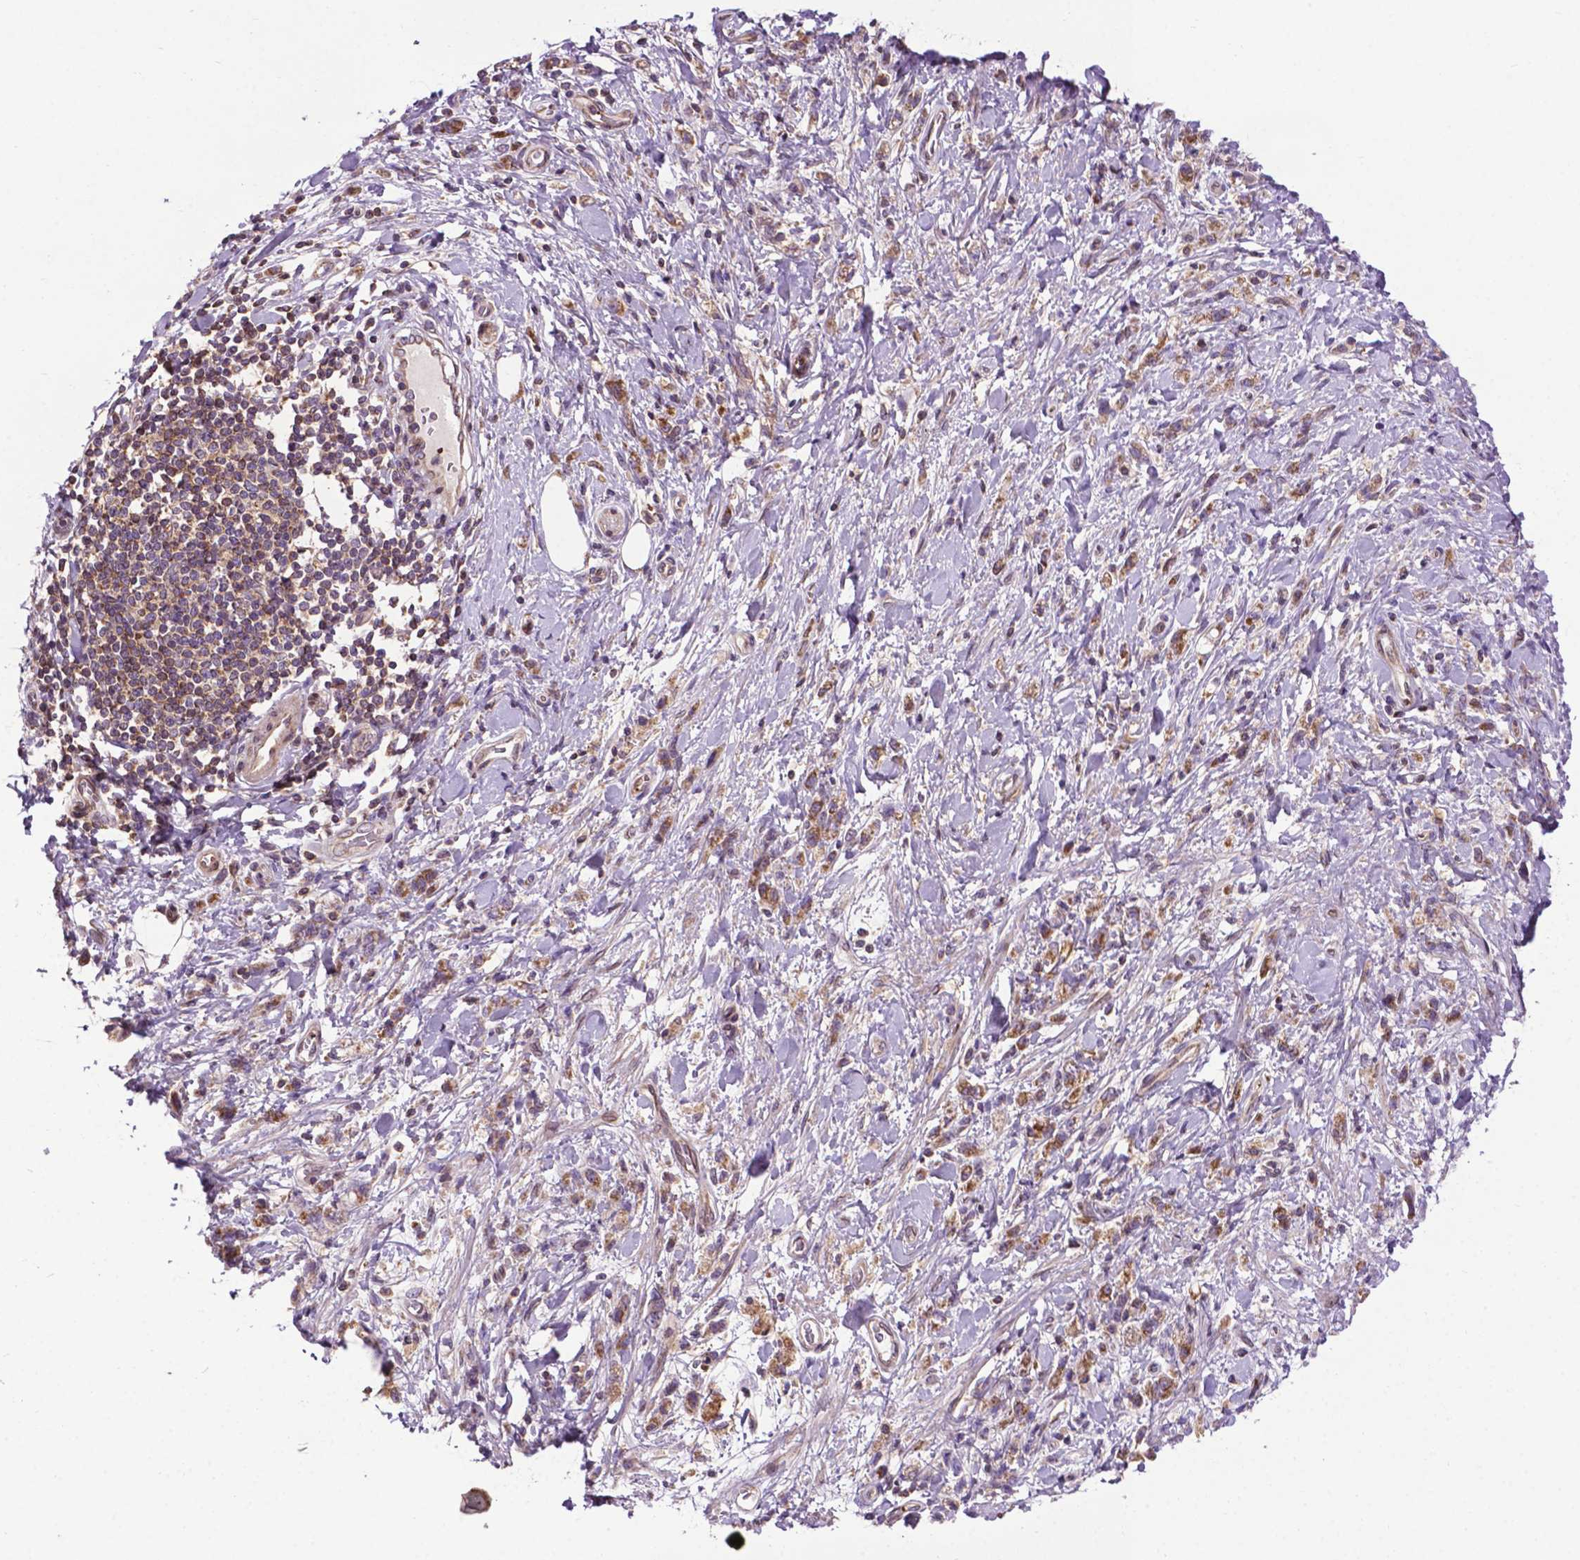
{"staining": {"intensity": "moderate", "quantity": "25%-75%", "location": "cytoplasmic/membranous"}, "tissue": "stomach cancer", "cell_type": "Tumor cells", "image_type": "cancer", "snomed": [{"axis": "morphology", "description": "Adenocarcinoma, NOS"}, {"axis": "topography", "description": "Stomach"}], "caption": "Adenocarcinoma (stomach) tissue exhibits moderate cytoplasmic/membranous expression in approximately 25%-75% of tumor cells", "gene": "SPNS2", "patient": {"sex": "male", "age": 77}}